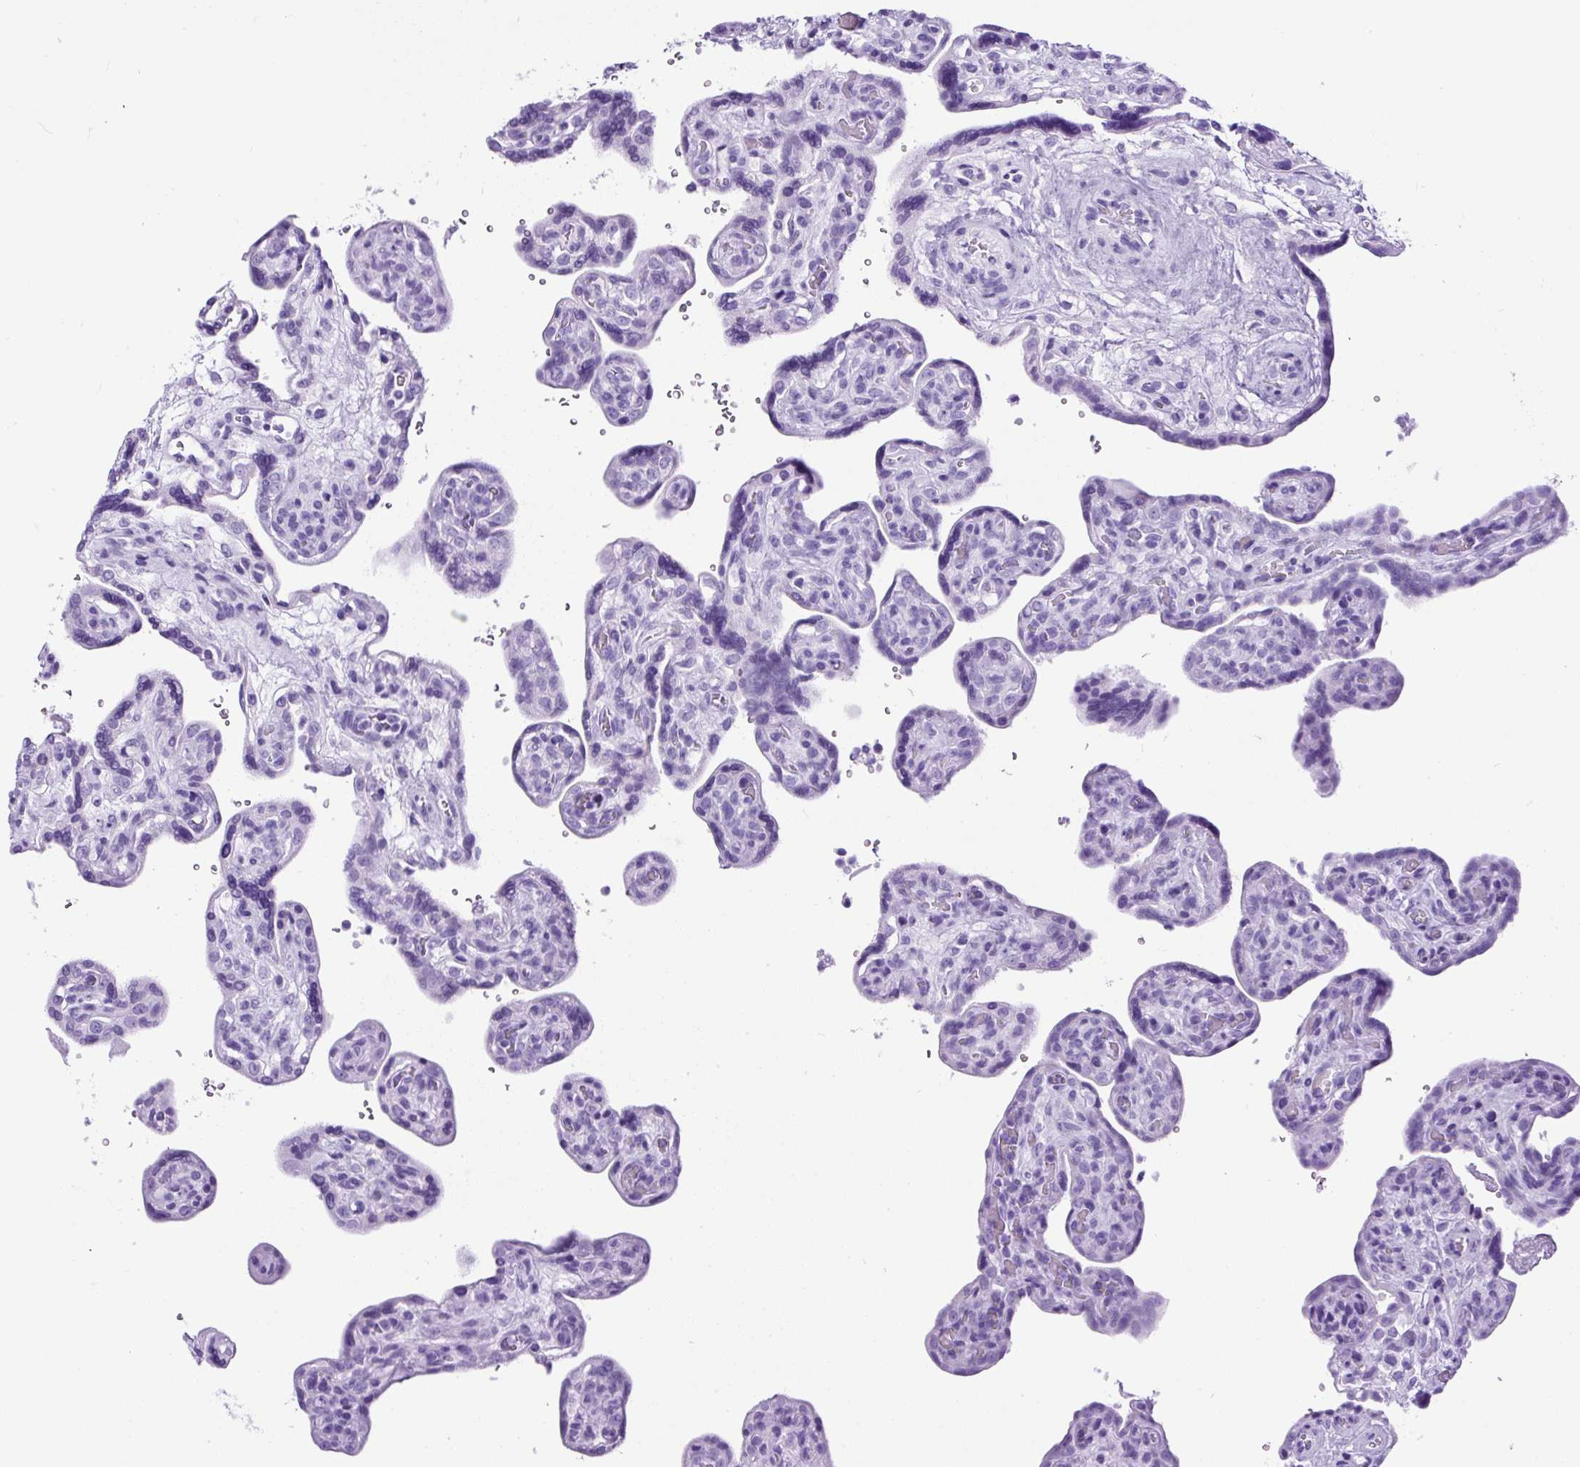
{"staining": {"intensity": "negative", "quantity": "none", "location": "none"}, "tissue": "placenta", "cell_type": "Decidual cells", "image_type": "normal", "snomed": [{"axis": "morphology", "description": "Normal tissue, NOS"}, {"axis": "topography", "description": "Placenta"}], "caption": "IHC micrograph of unremarkable human placenta stained for a protein (brown), which reveals no staining in decidual cells.", "gene": "CEL", "patient": {"sex": "female", "age": 39}}